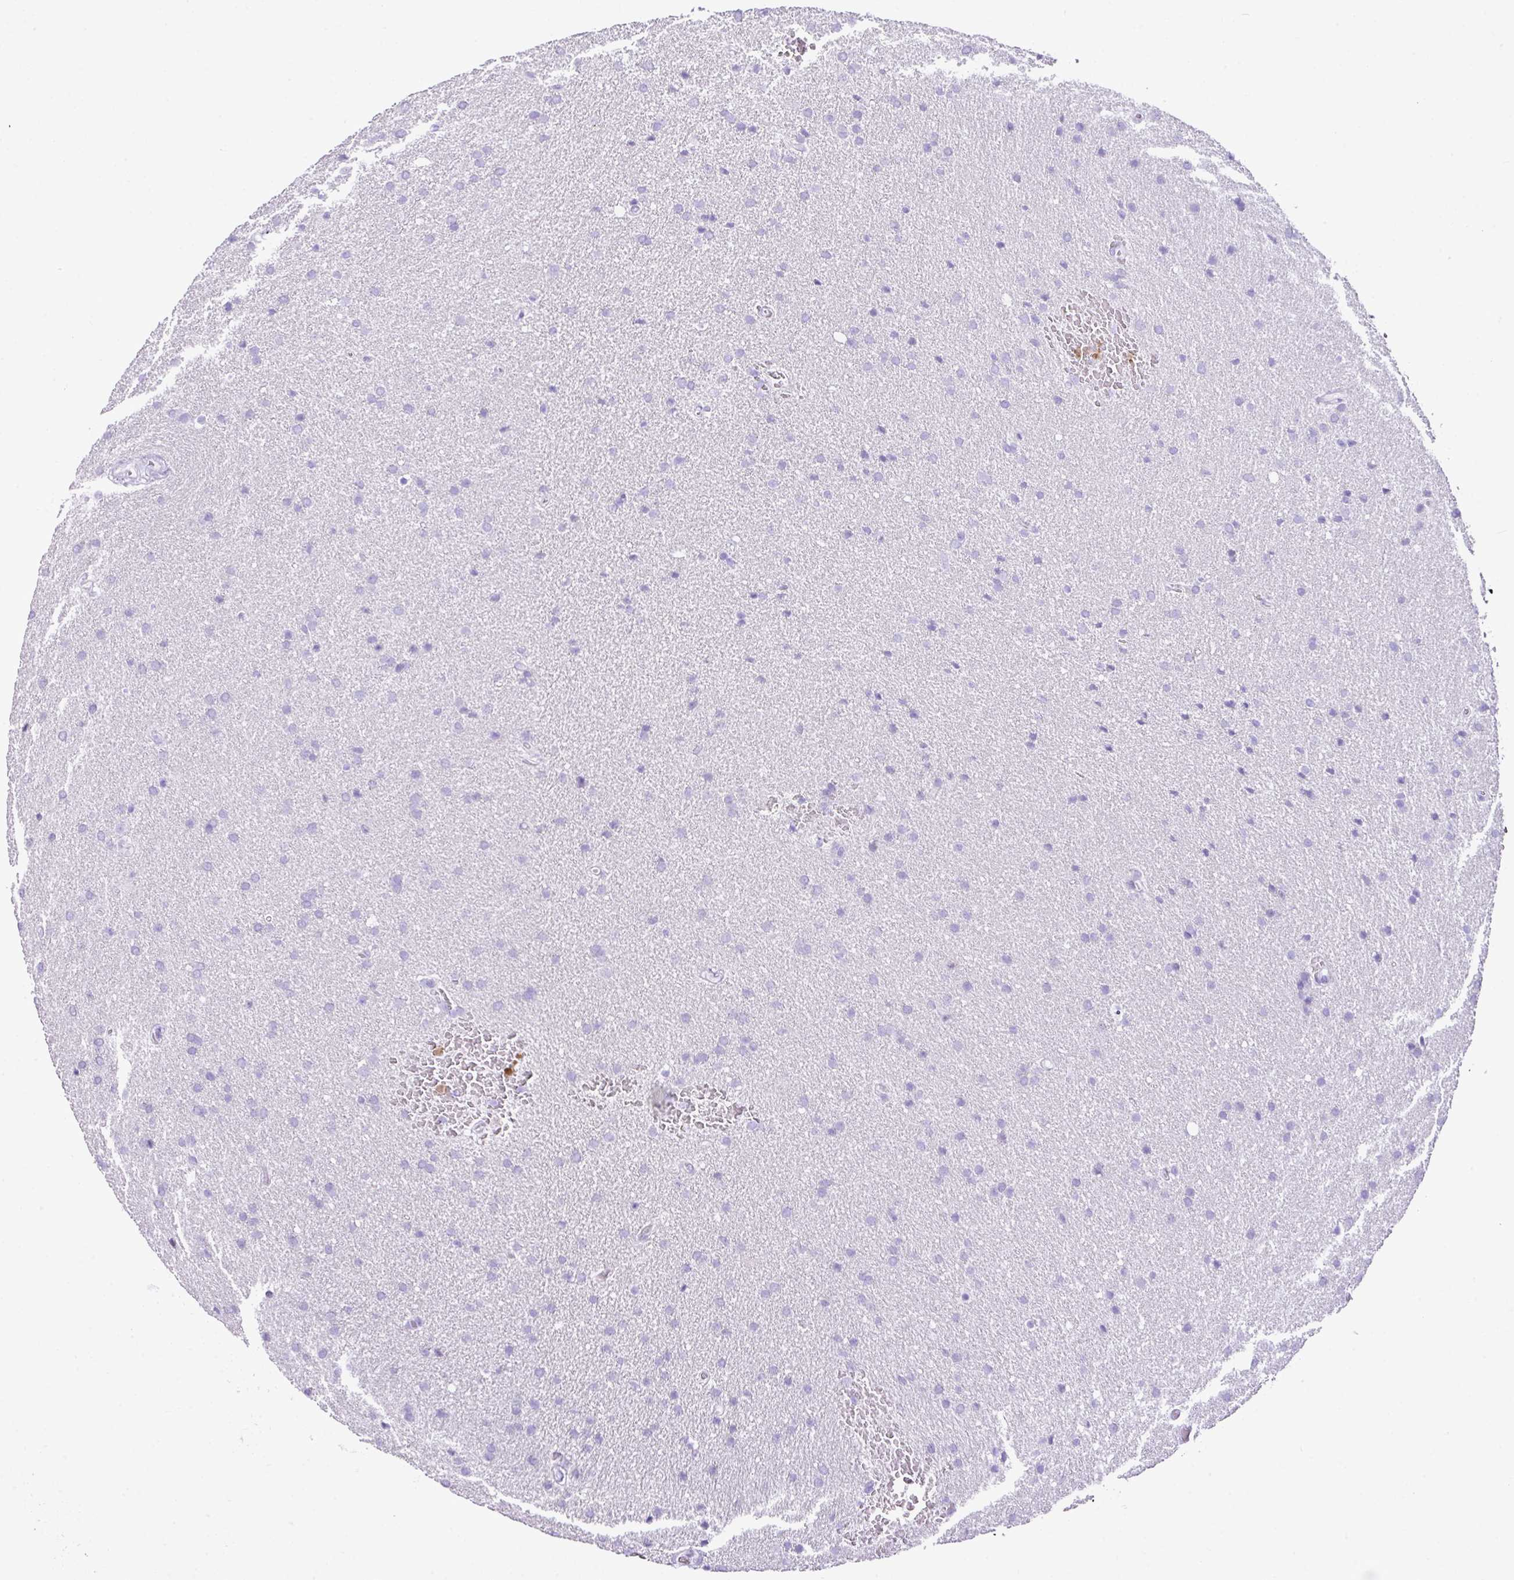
{"staining": {"intensity": "negative", "quantity": "none", "location": "none"}, "tissue": "glioma", "cell_type": "Tumor cells", "image_type": "cancer", "snomed": [{"axis": "morphology", "description": "Glioma, malignant, Low grade"}, {"axis": "topography", "description": "Brain"}], "caption": "A photomicrograph of human glioma is negative for staining in tumor cells.", "gene": "RCAN2", "patient": {"sex": "female", "age": 32}}